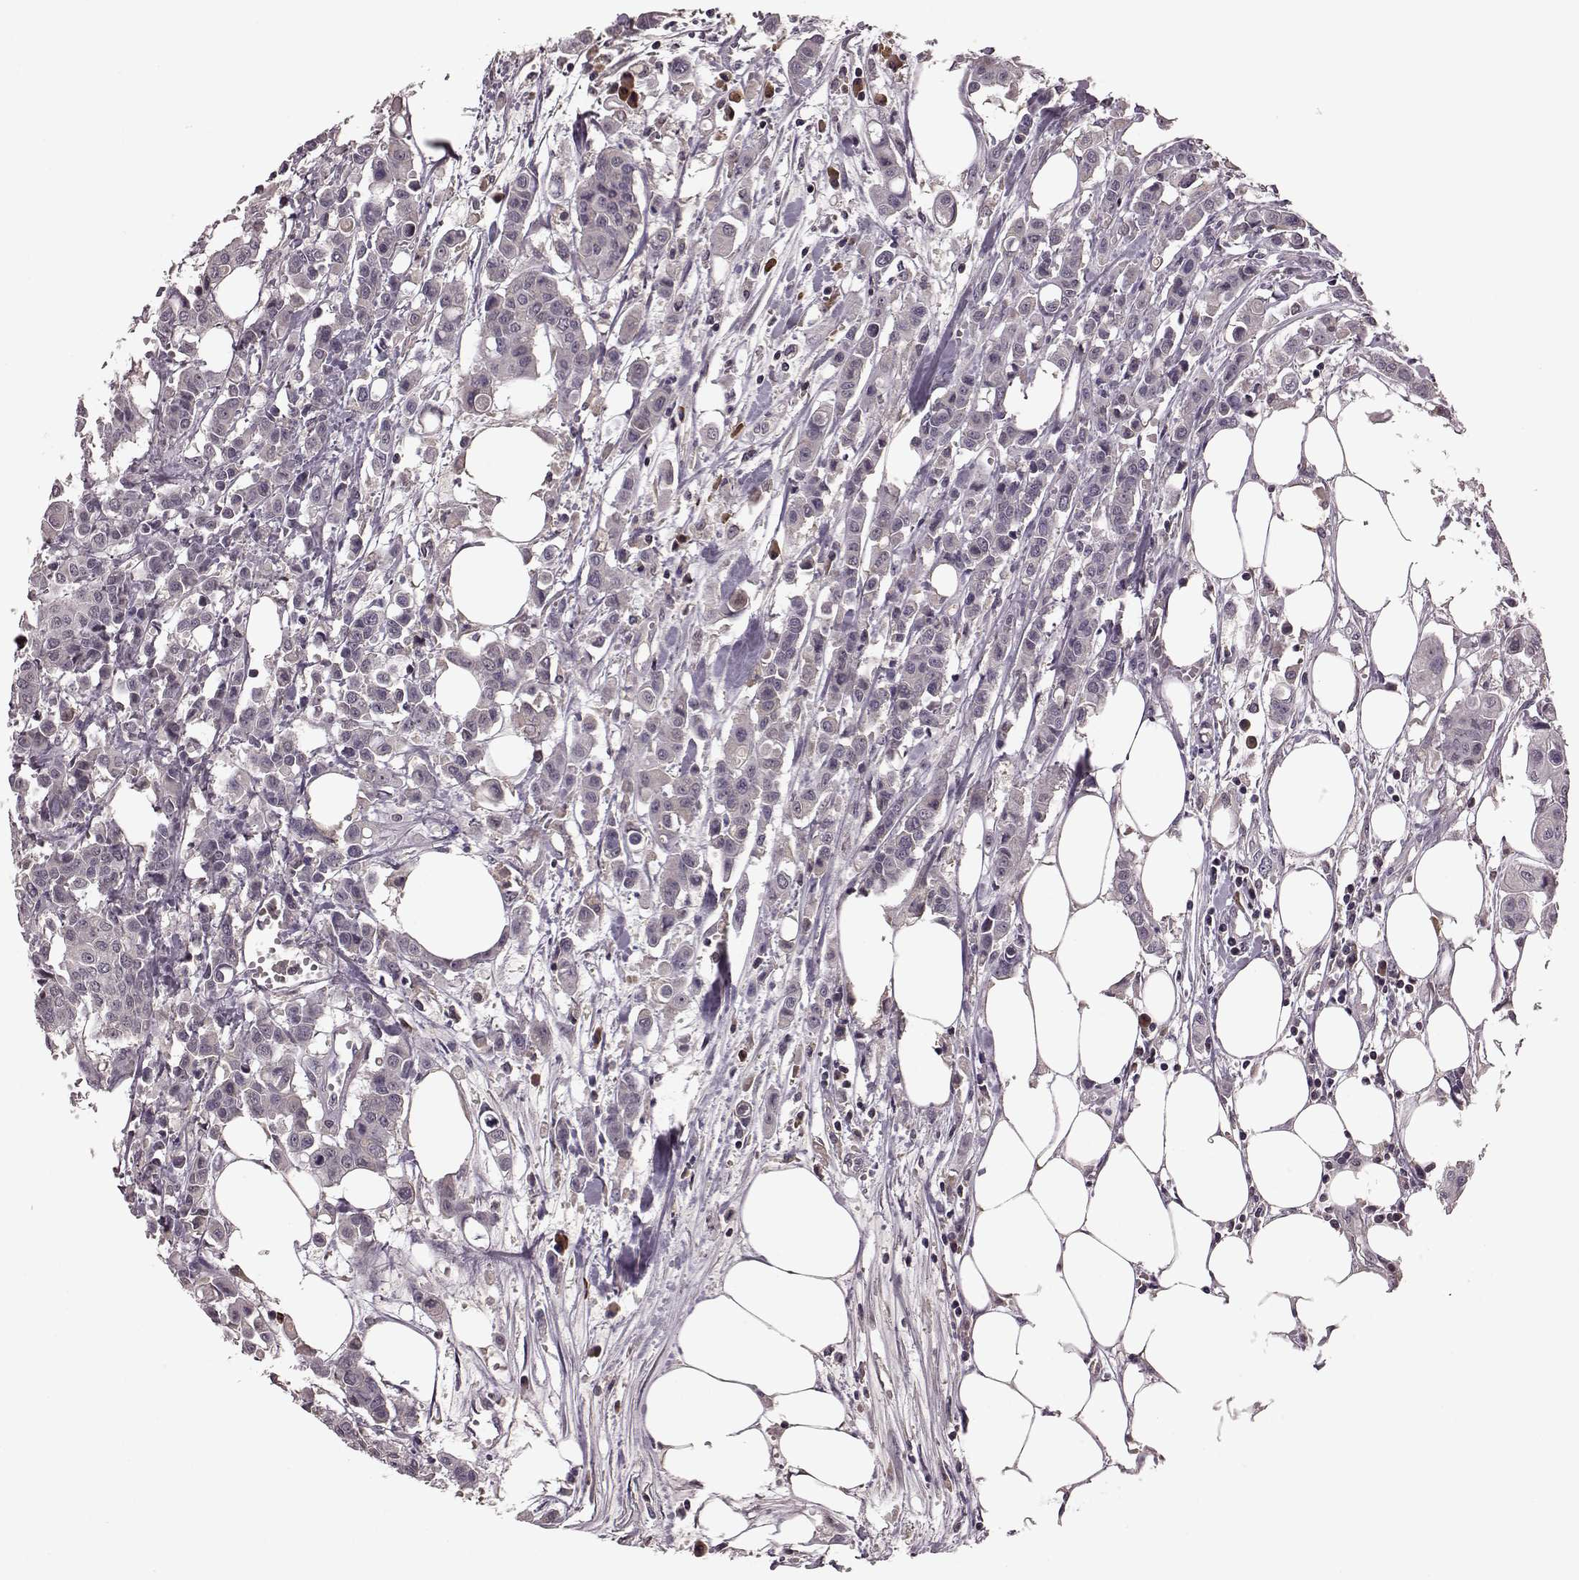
{"staining": {"intensity": "negative", "quantity": "none", "location": "none"}, "tissue": "carcinoid", "cell_type": "Tumor cells", "image_type": "cancer", "snomed": [{"axis": "morphology", "description": "Carcinoid, malignant, NOS"}, {"axis": "topography", "description": "Colon"}], "caption": "High power microscopy histopathology image of an immunohistochemistry (IHC) histopathology image of carcinoid, revealing no significant positivity in tumor cells. (DAB IHC visualized using brightfield microscopy, high magnification).", "gene": "NRL", "patient": {"sex": "male", "age": 81}}